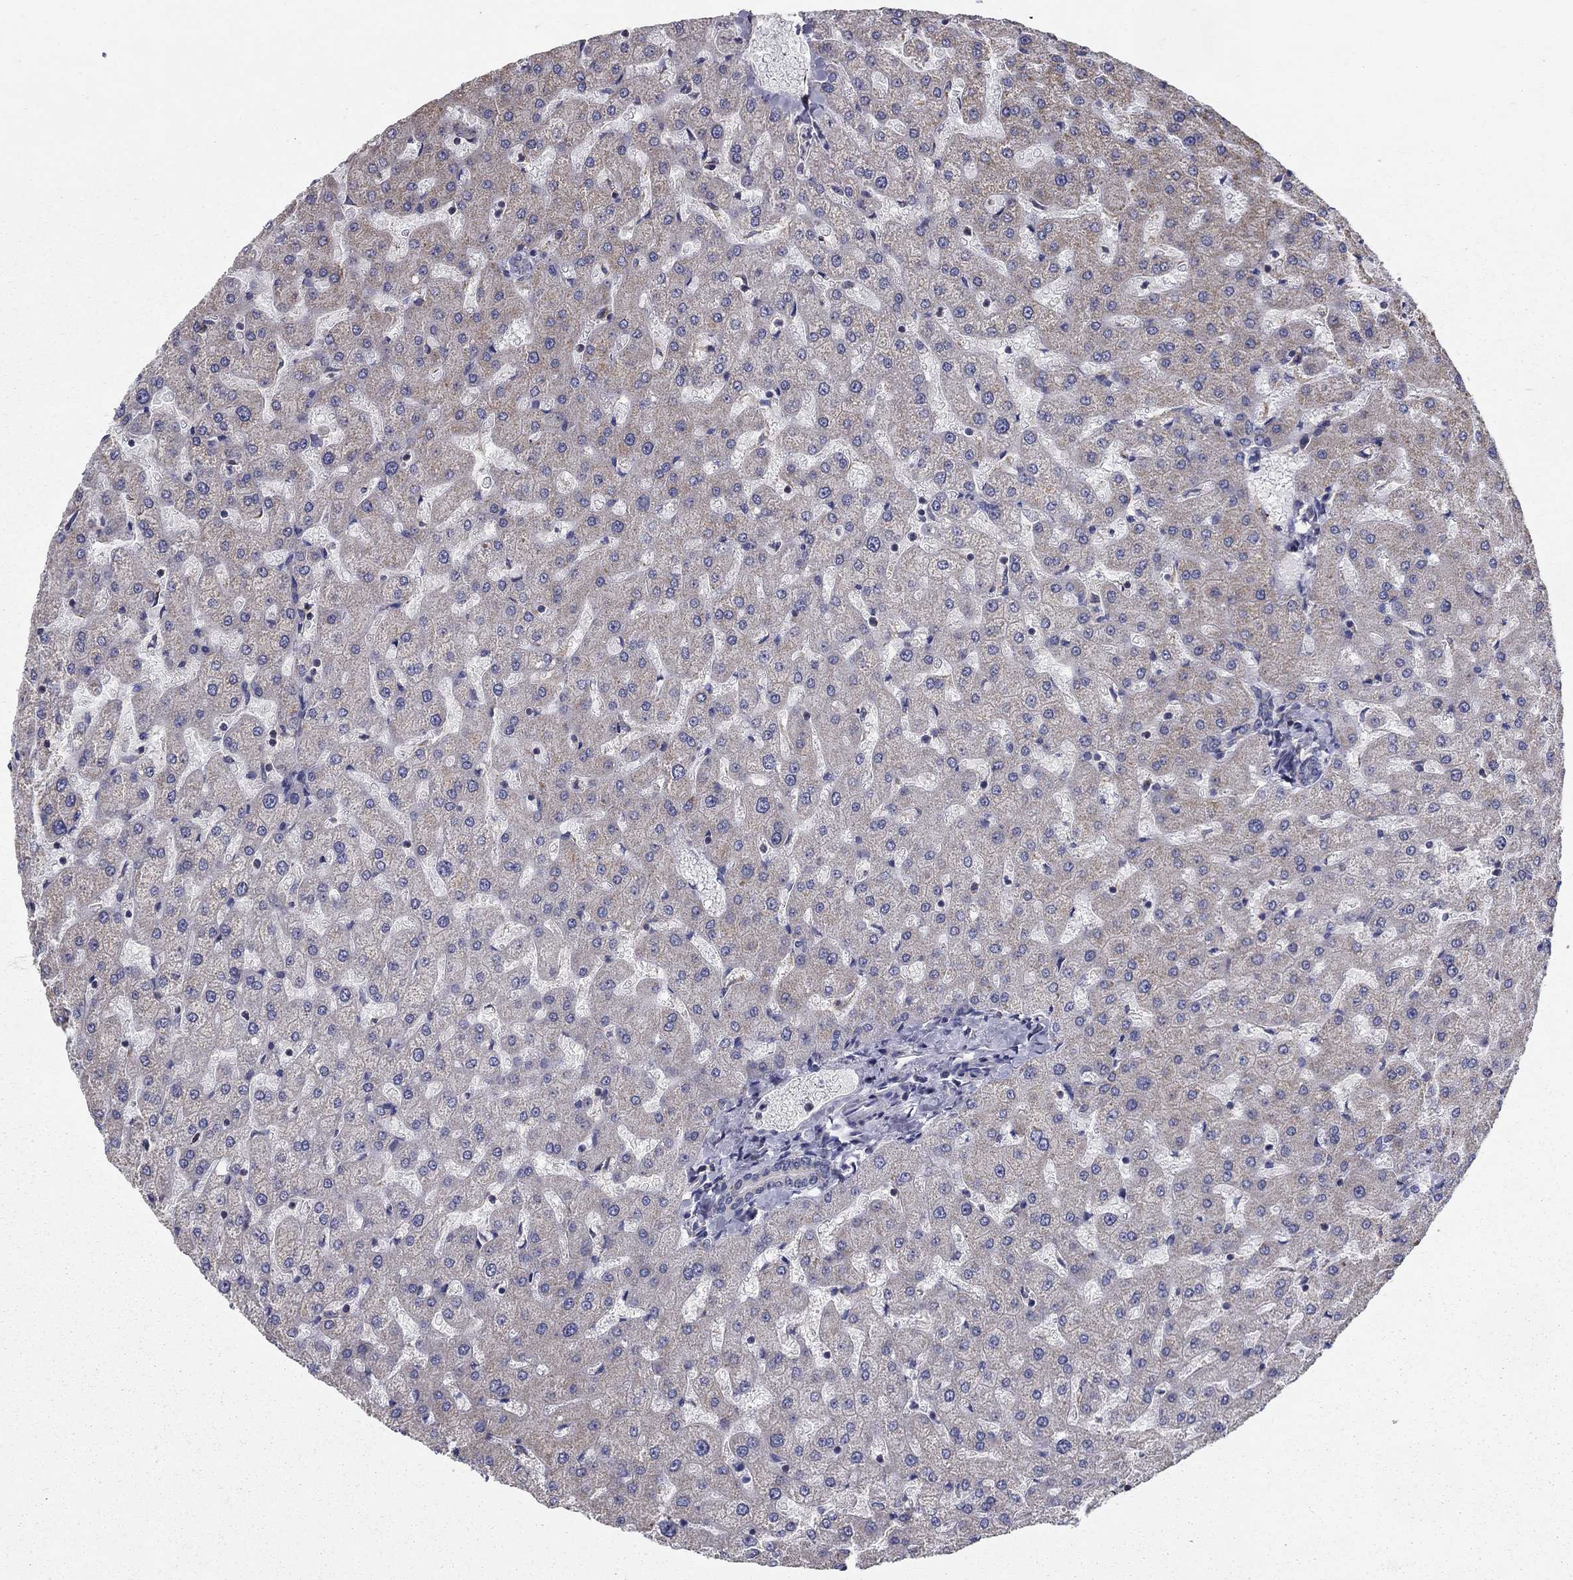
{"staining": {"intensity": "negative", "quantity": "none", "location": "none"}, "tissue": "liver", "cell_type": "Cholangiocytes", "image_type": "normal", "snomed": [{"axis": "morphology", "description": "Normal tissue, NOS"}, {"axis": "topography", "description": "Liver"}], "caption": "IHC micrograph of normal liver stained for a protein (brown), which shows no expression in cholangiocytes.", "gene": "NME5", "patient": {"sex": "female", "age": 50}}